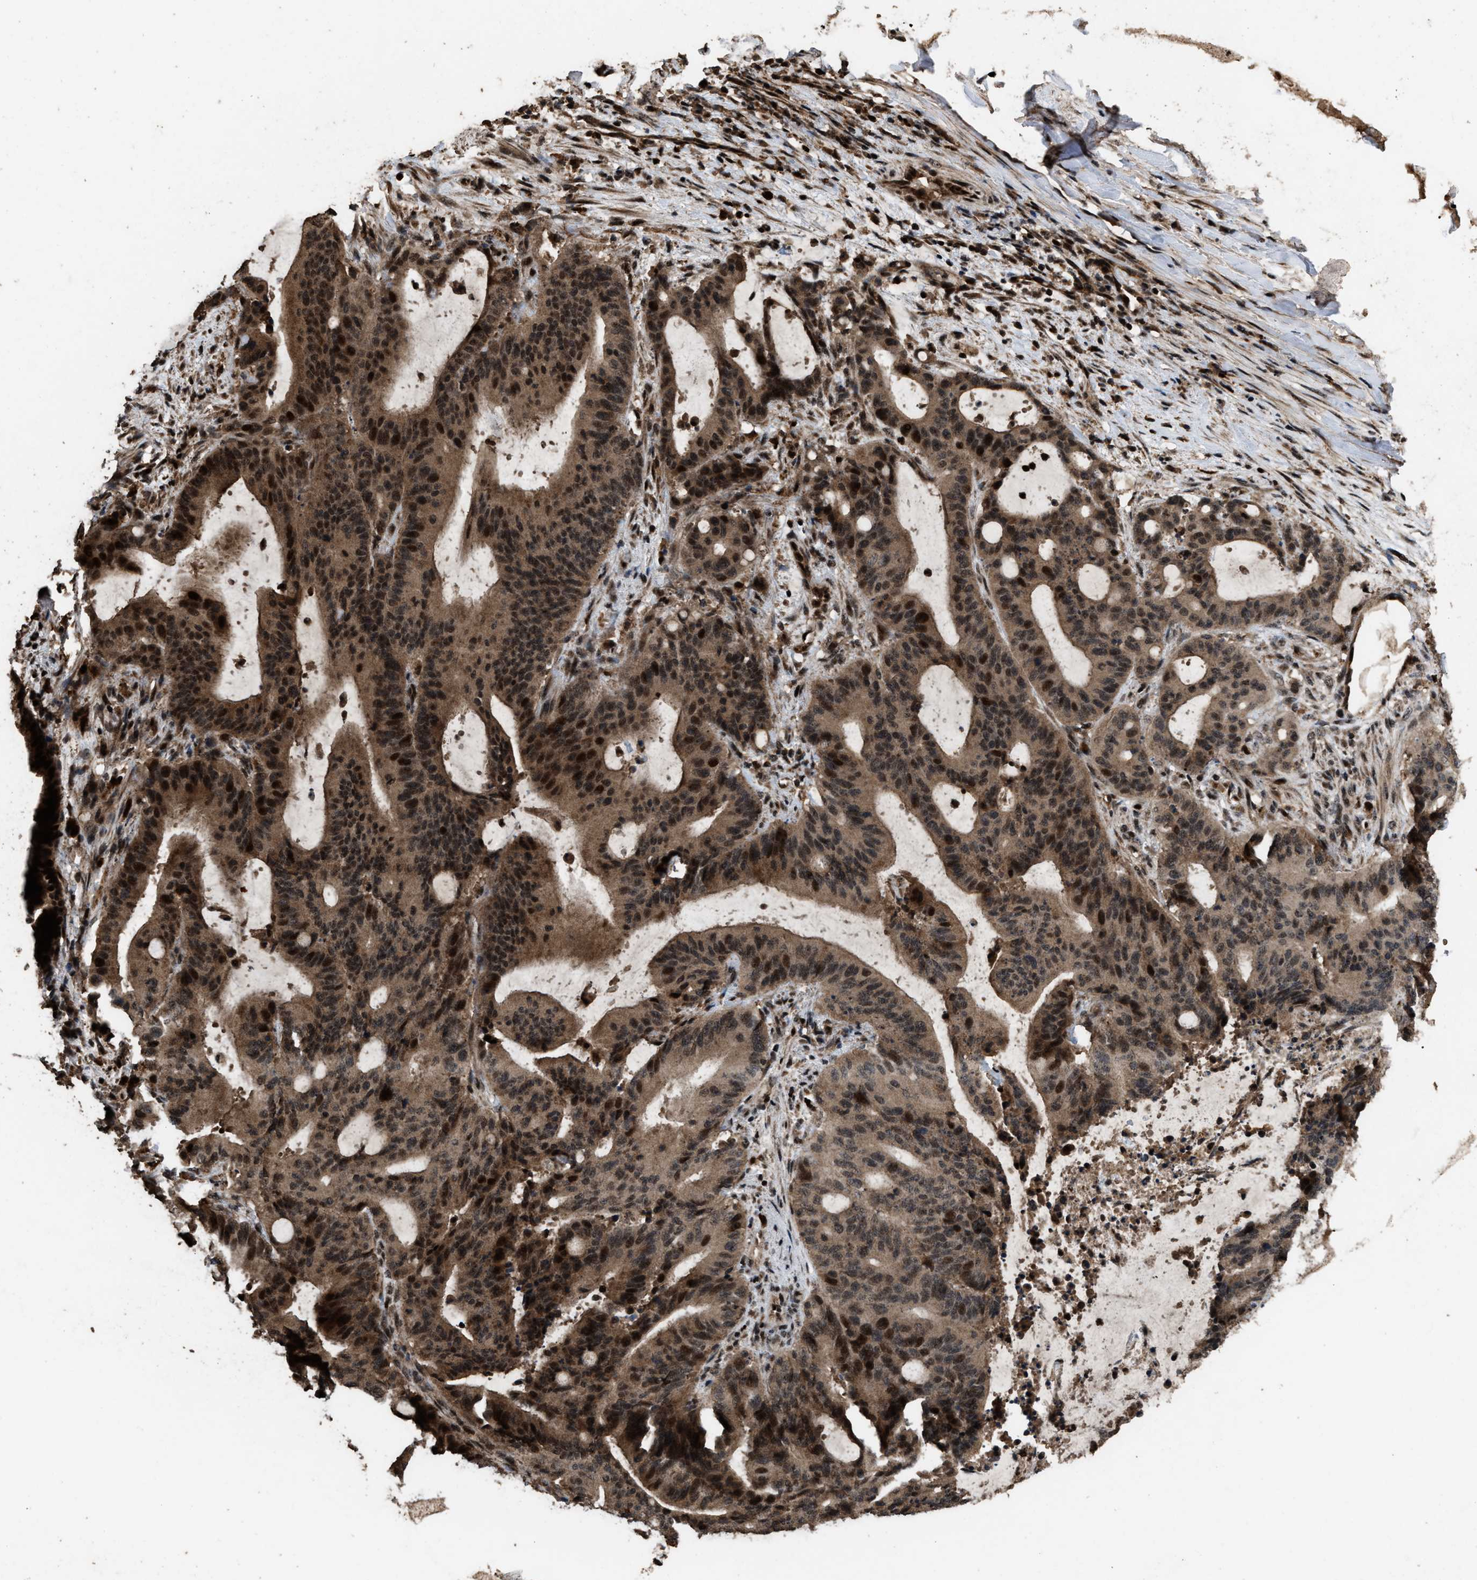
{"staining": {"intensity": "strong", "quantity": ">75%", "location": "cytoplasmic/membranous,nuclear"}, "tissue": "liver cancer", "cell_type": "Tumor cells", "image_type": "cancer", "snomed": [{"axis": "morphology", "description": "Normal tissue, NOS"}, {"axis": "morphology", "description": "Cholangiocarcinoma"}, {"axis": "topography", "description": "Liver"}, {"axis": "topography", "description": "Peripheral nerve tissue"}], "caption": "Immunohistochemistry (IHC) of liver cancer shows high levels of strong cytoplasmic/membranous and nuclear positivity in approximately >75% of tumor cells. (brown staining indicates protein expression, while blue staining denotes nuclei).", "gene": "HAUS6", "patient": {"sex": "female", "age": 73}}